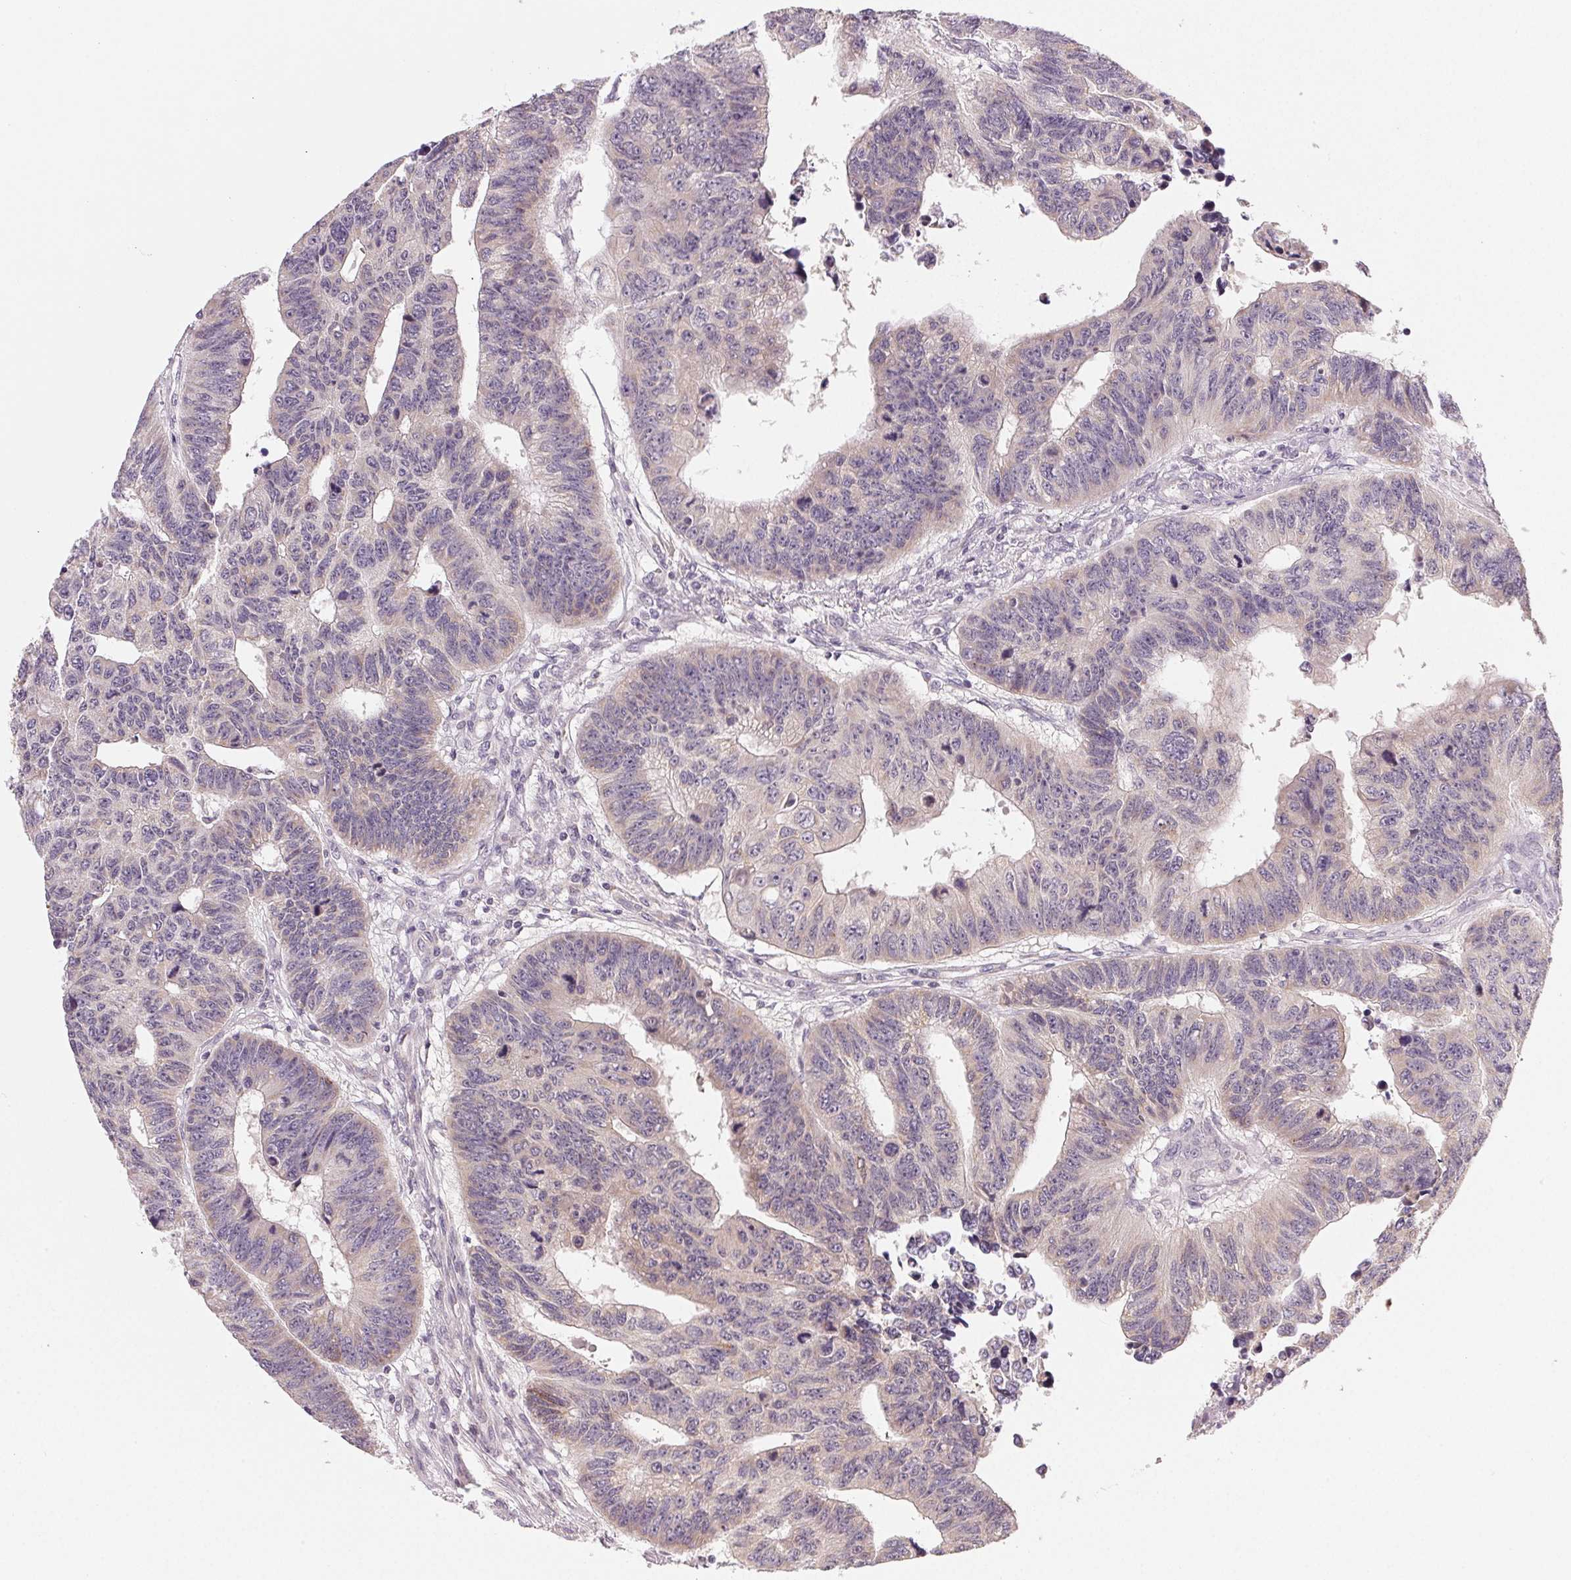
{"staining": {"intensity": "negative", "quantity": "none", "location": "none"}, "tissue": "colorectal cancer", "cell_type": "Tumor cells", "image_type": "cancer", "snomed": [{"axis": "morphology", "description": "Adenocarcinoma, NOS"}, {"axis": "topography", "description": "Rectum"}], "caption": "Photomicrograph shows no protein staining in tumor cells of adenocarcinoma (colorectal) tissue.", "gene": "NCOA4", "patient": {"sex": "female", "age": 85}}